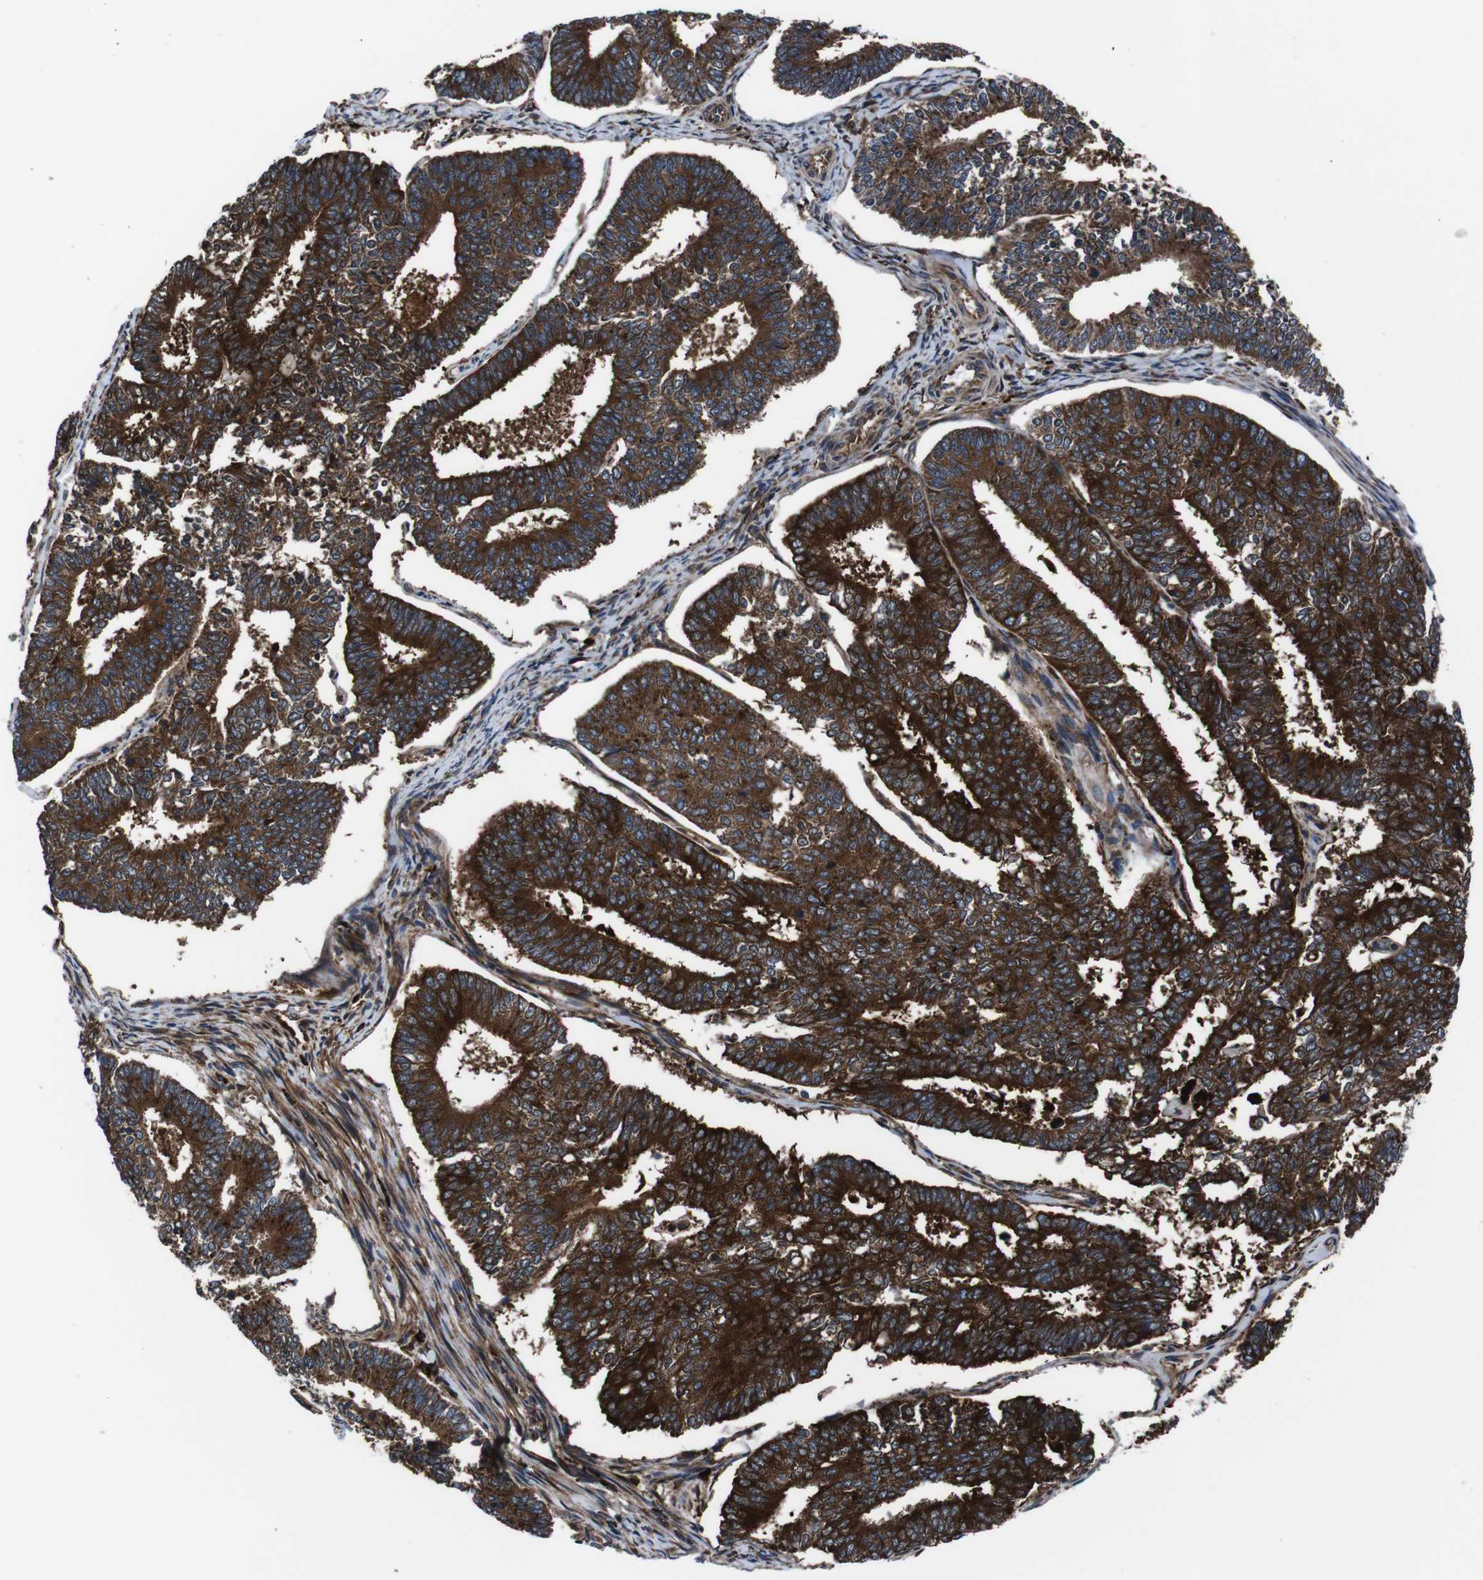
{"staining": {"intensity": "strong", "quantity": ">75%", "location": "cytoplasmic/membranous"}, "tissue": "endometrial cancer", "cell_type": "Tumor cells", "image_type": "cancer", "snomed": [{"axis": "morphology", "description": "Adenocarcinoma, NOS"}, {"axis": "topography", "description": "Endometrium"}], "caption": "Tumor cells show strong cytoplasmic/membranous positivity in approximately >75% of cells in endometrial cancer.", "gene": "EIF4A2", "patient": {"sex": "female", "age": 70}}